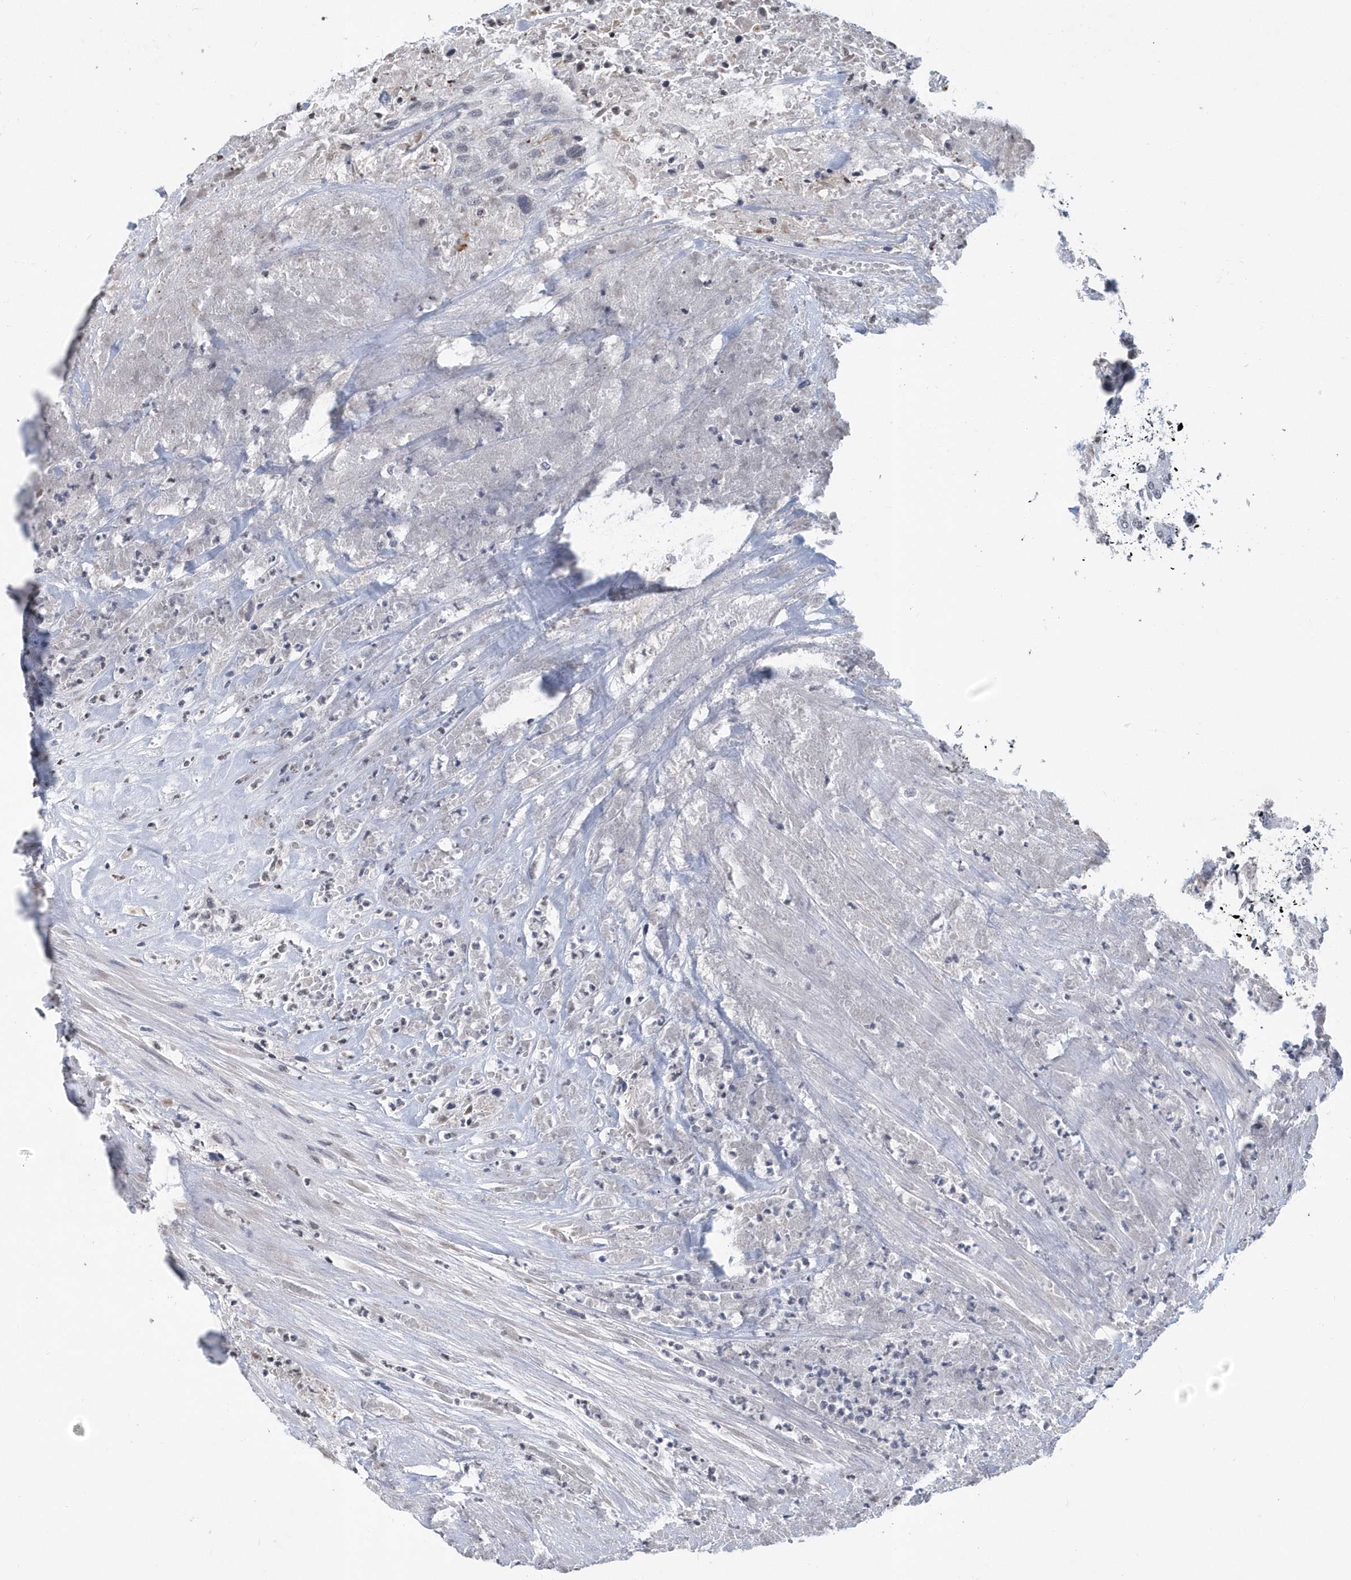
{"staining": {"intensity": "negative", "quantity": "none", "location": "none"}, "tissue": "urothelial cancer", "cell_type": "Tumor cells", "image_type": "cancer", "snomed": [{"axis": "morphology", "description": "Urothelial carcinoma, High grade"}, {"axis": "topography", "description": "Urinary bladder"}], "caption": "An immunohistochemistry image of urothelial cancer is shown. There is no staining in tumor cells of urothelial cancer. (Brightfield microscopy of DAB (3,3'-diaminobenzidine) immunohistochemistry at high magnification).", "gene": "VWA5B2", "patient": {"sex": "male", "age": 35}}